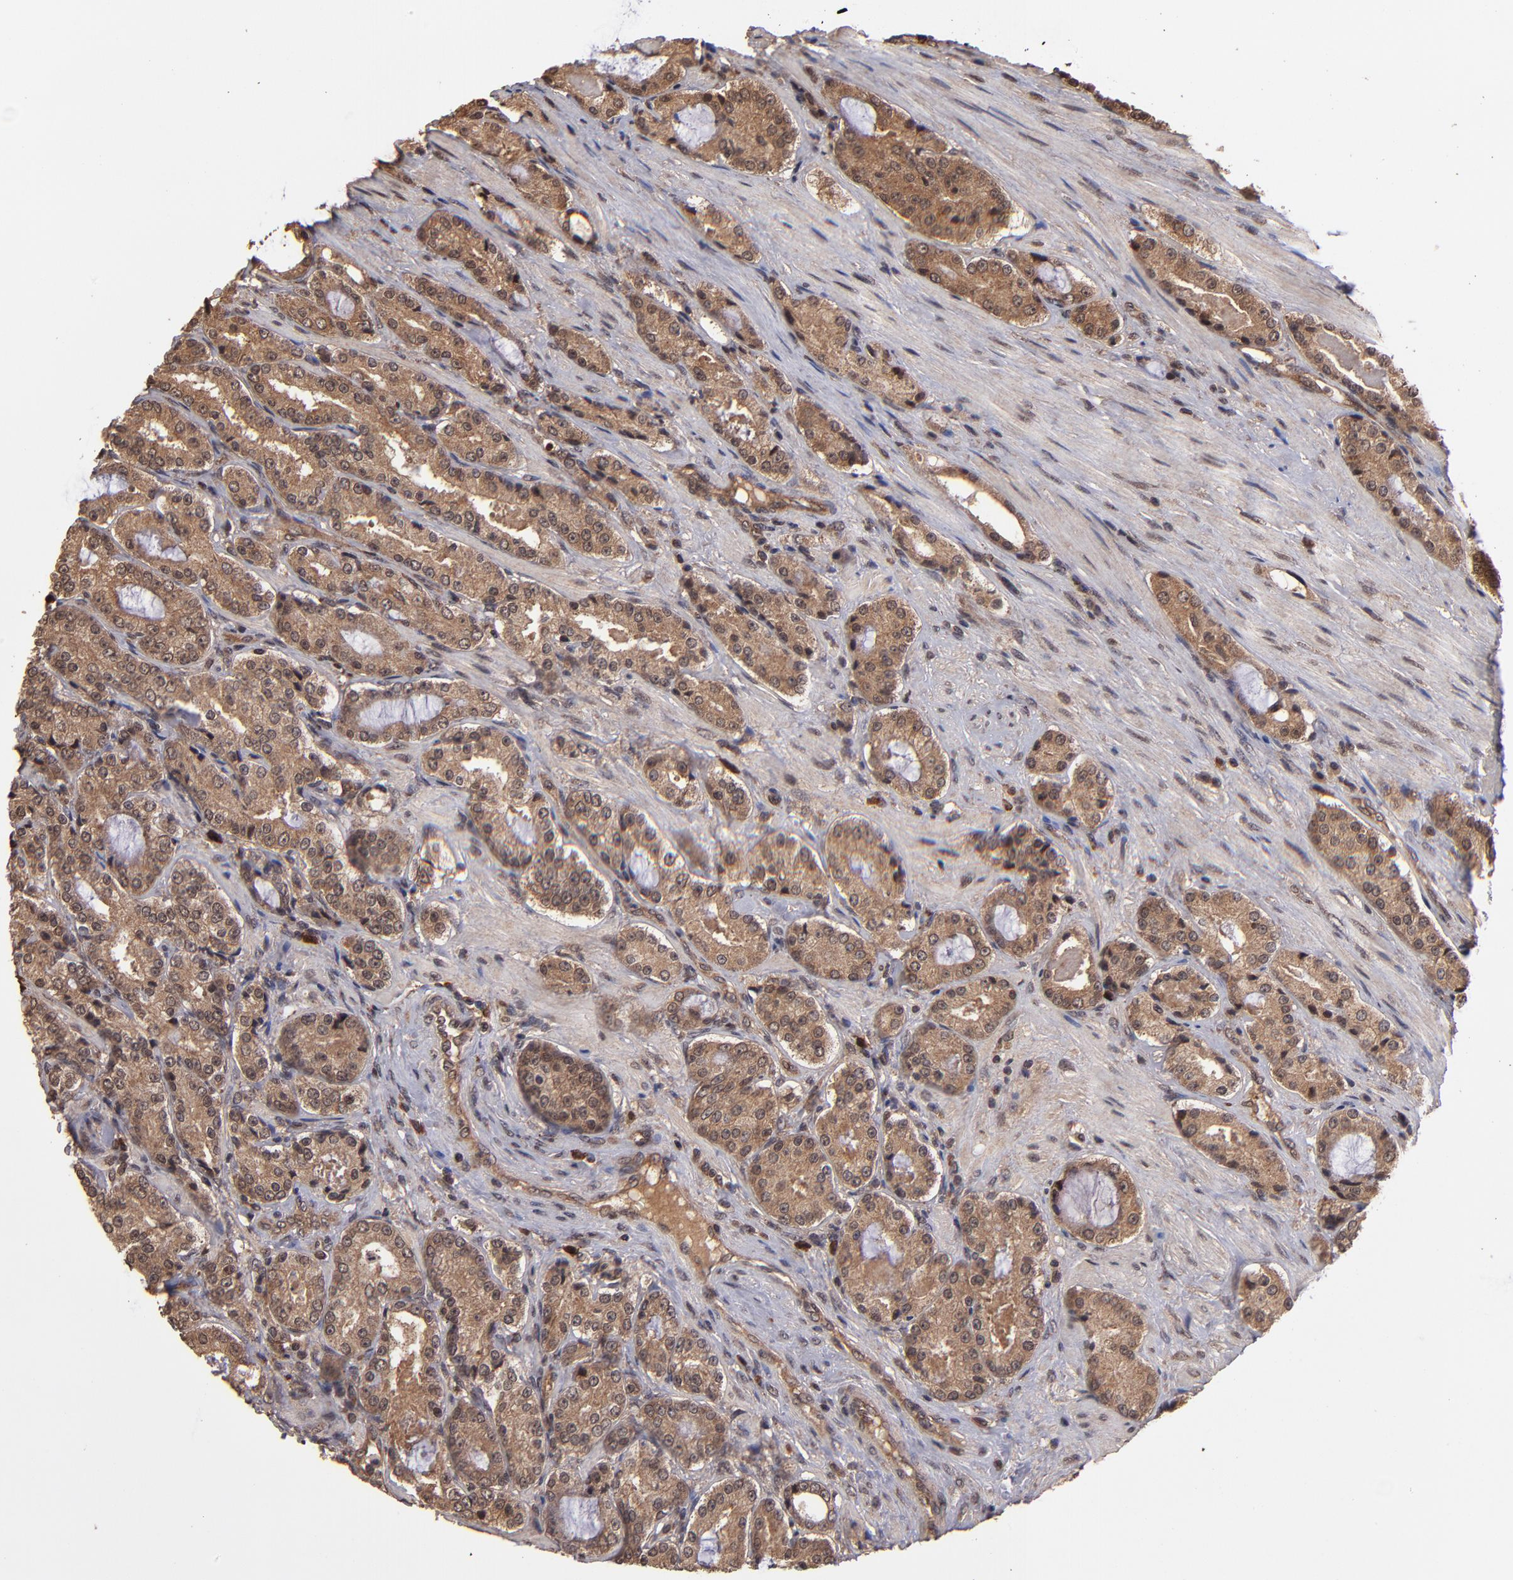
{"staining": {"intensity": "moderate", "quantity": ">75%", "location": "cytoplasmic/membranous"}, "tissue": "prostate cancer", "cell_type": "Tumor cells", "image_type": "cancer", "snomed": [{"axis": "morphology", "description": "Adenocarcinoma, High grade"}, {"axis": "topography", "description": "Prostate"}], "caption": "IHC (DAB (3,3'-diaminobenzidine)) staining of human adenocarcinoma (high-grade) (prostate) shows moderate cytoplasmic/membranous protein staining in approximately >75% of tumor cells. The staining was performed using DAB (3,3'-diaminobenzidine), with brown indicating positive protein expression. Nuclei are stained blue with hematoxylin.", "gene": "NFE2L2", "patient": {"sex": "male", "age": 72}}